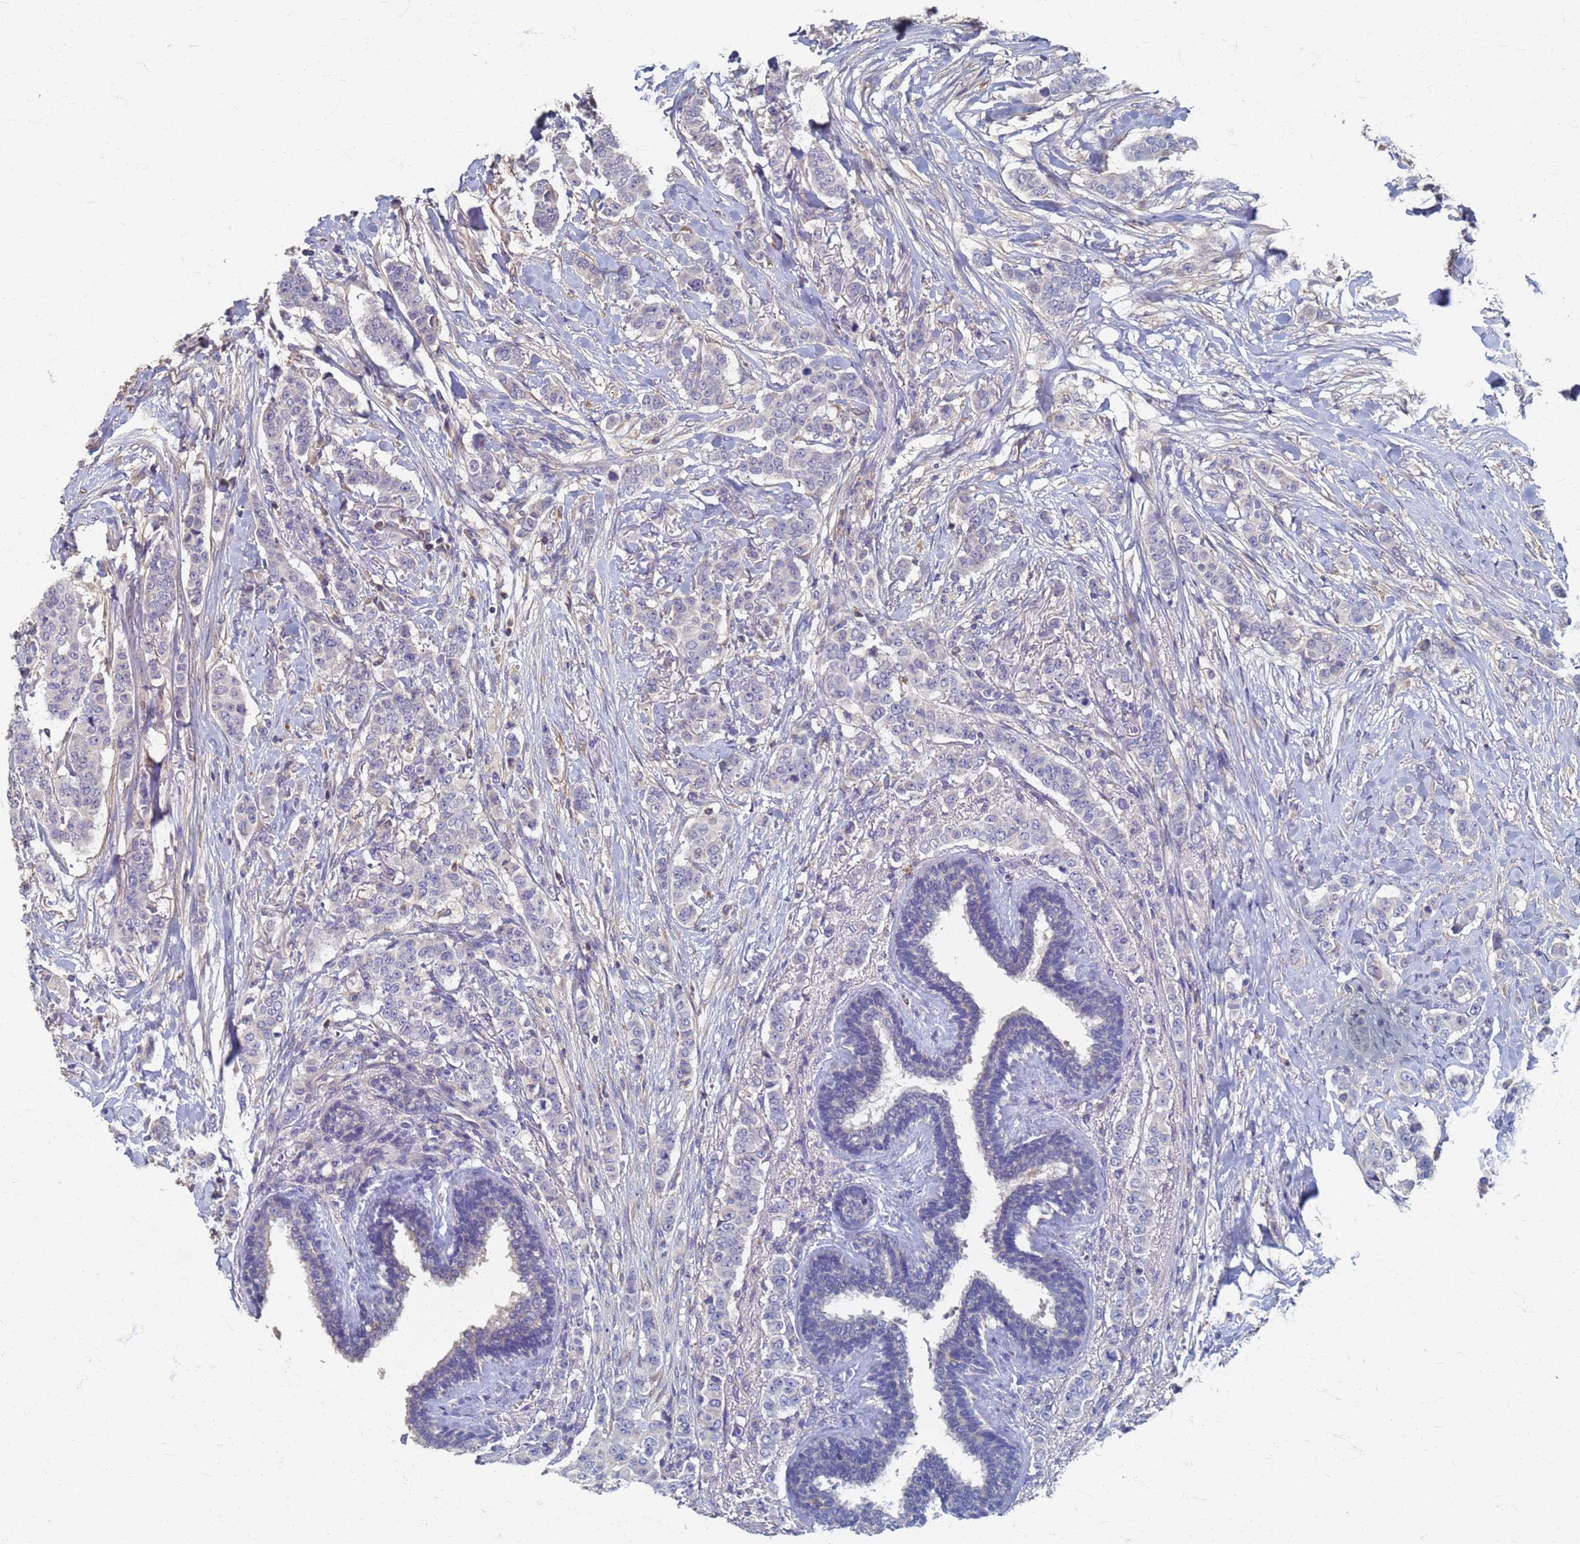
{"staining": {"intensity": "negative", "quantity": "none", "location": "none"}, "tissue": "breast cancer", "cell_type": "Tumor cells", "image_type": "cancer", "snomed": [{"axis": "morphology", "description": "Duct carcinoma"}, {"axis": "topography", "description": "Breast"}], "caption": "Protein analysis of breast invasive ductal carcinoma demonstrates no significant expression in tumor cells.", "gene": "KRCC1", "patient": {"sex": "female", "age": 40}}